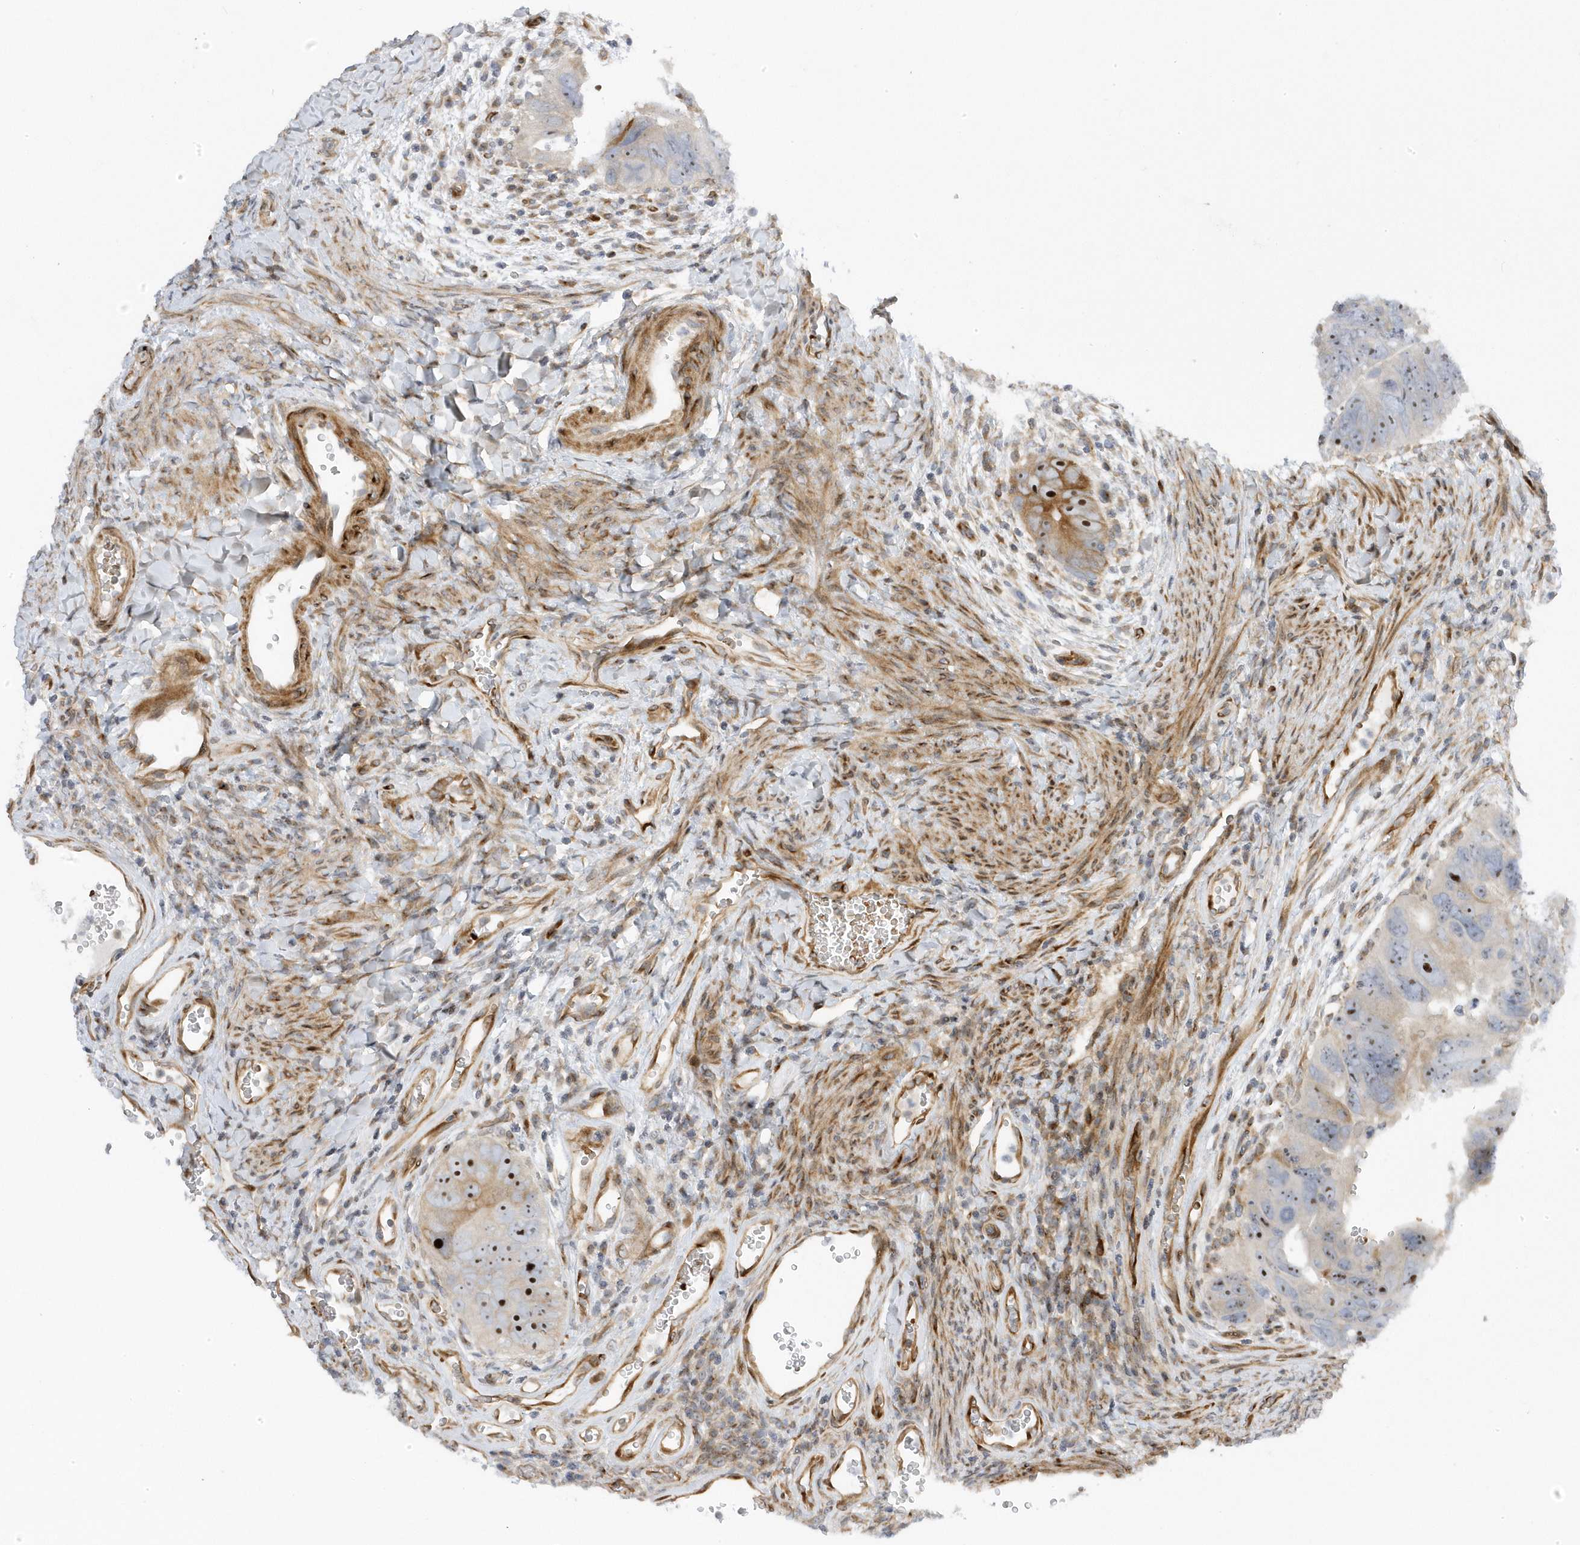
{"staining": {"intensity": "moderate", "quantity": "25%-75%", "location": "cytoplasmic/membranous,nuclear"}, "tissue": "colorectal cancer", "cell_type": "Tumor cells", "image_type": "cancer", "snomed": [{"axis": "morphology", "description": "Adenocarcinoma, NOS"}, {"axis": "topography", "description": "Rectum"}], "caption": "Brown immunohistochemical staining in human colorectal cancer (adenocarcinoma) displays moderate cytoplasmic/membranous and nuclear expression in approximately 25%-75% of tumor cells. (Stains: DAB in brown, nuclei in blue, Microscopy: brightfield microscopy at high magnification).", "gene": "MAP7D3", "patient": {"sex": "male", "age": 59}}